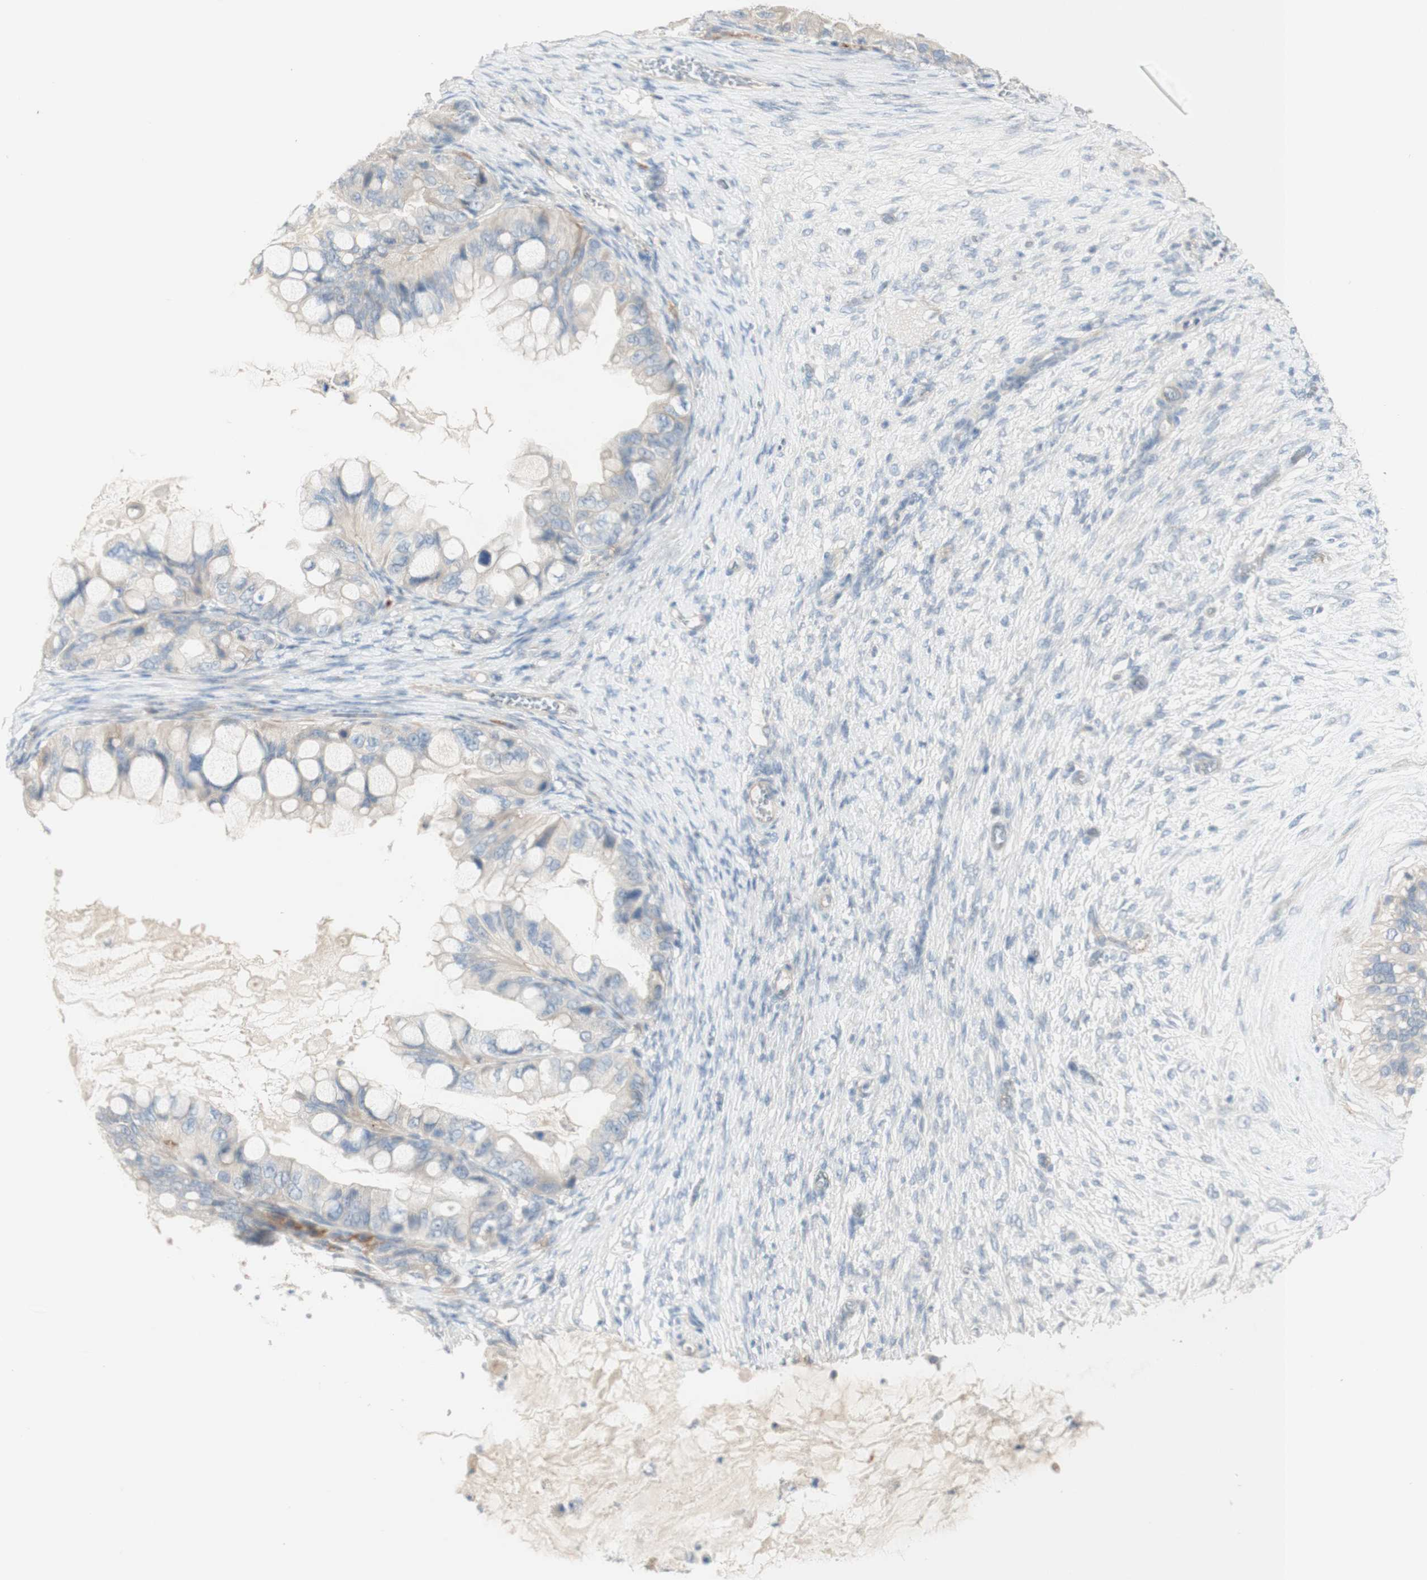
{"staining": {"intensity": "negative", "quantity": "none", "location": "none"}, "tissue": "ovarian cancer", "cell_type": "Tumor cells", "image_type": "cancer", "snomed": [{"axis": "morphology", "description": "Cystadenocarcinoma, mucinous, NOS"}, {"axis": "topography", "description": "Ovary"}], "caption": "IHC of ovarian cancer (mucinous cystadenocarcinoma) shows no staining in tumor cells.", "gene": "MANEA", "patient": {"sex": "female", "age": 80}}